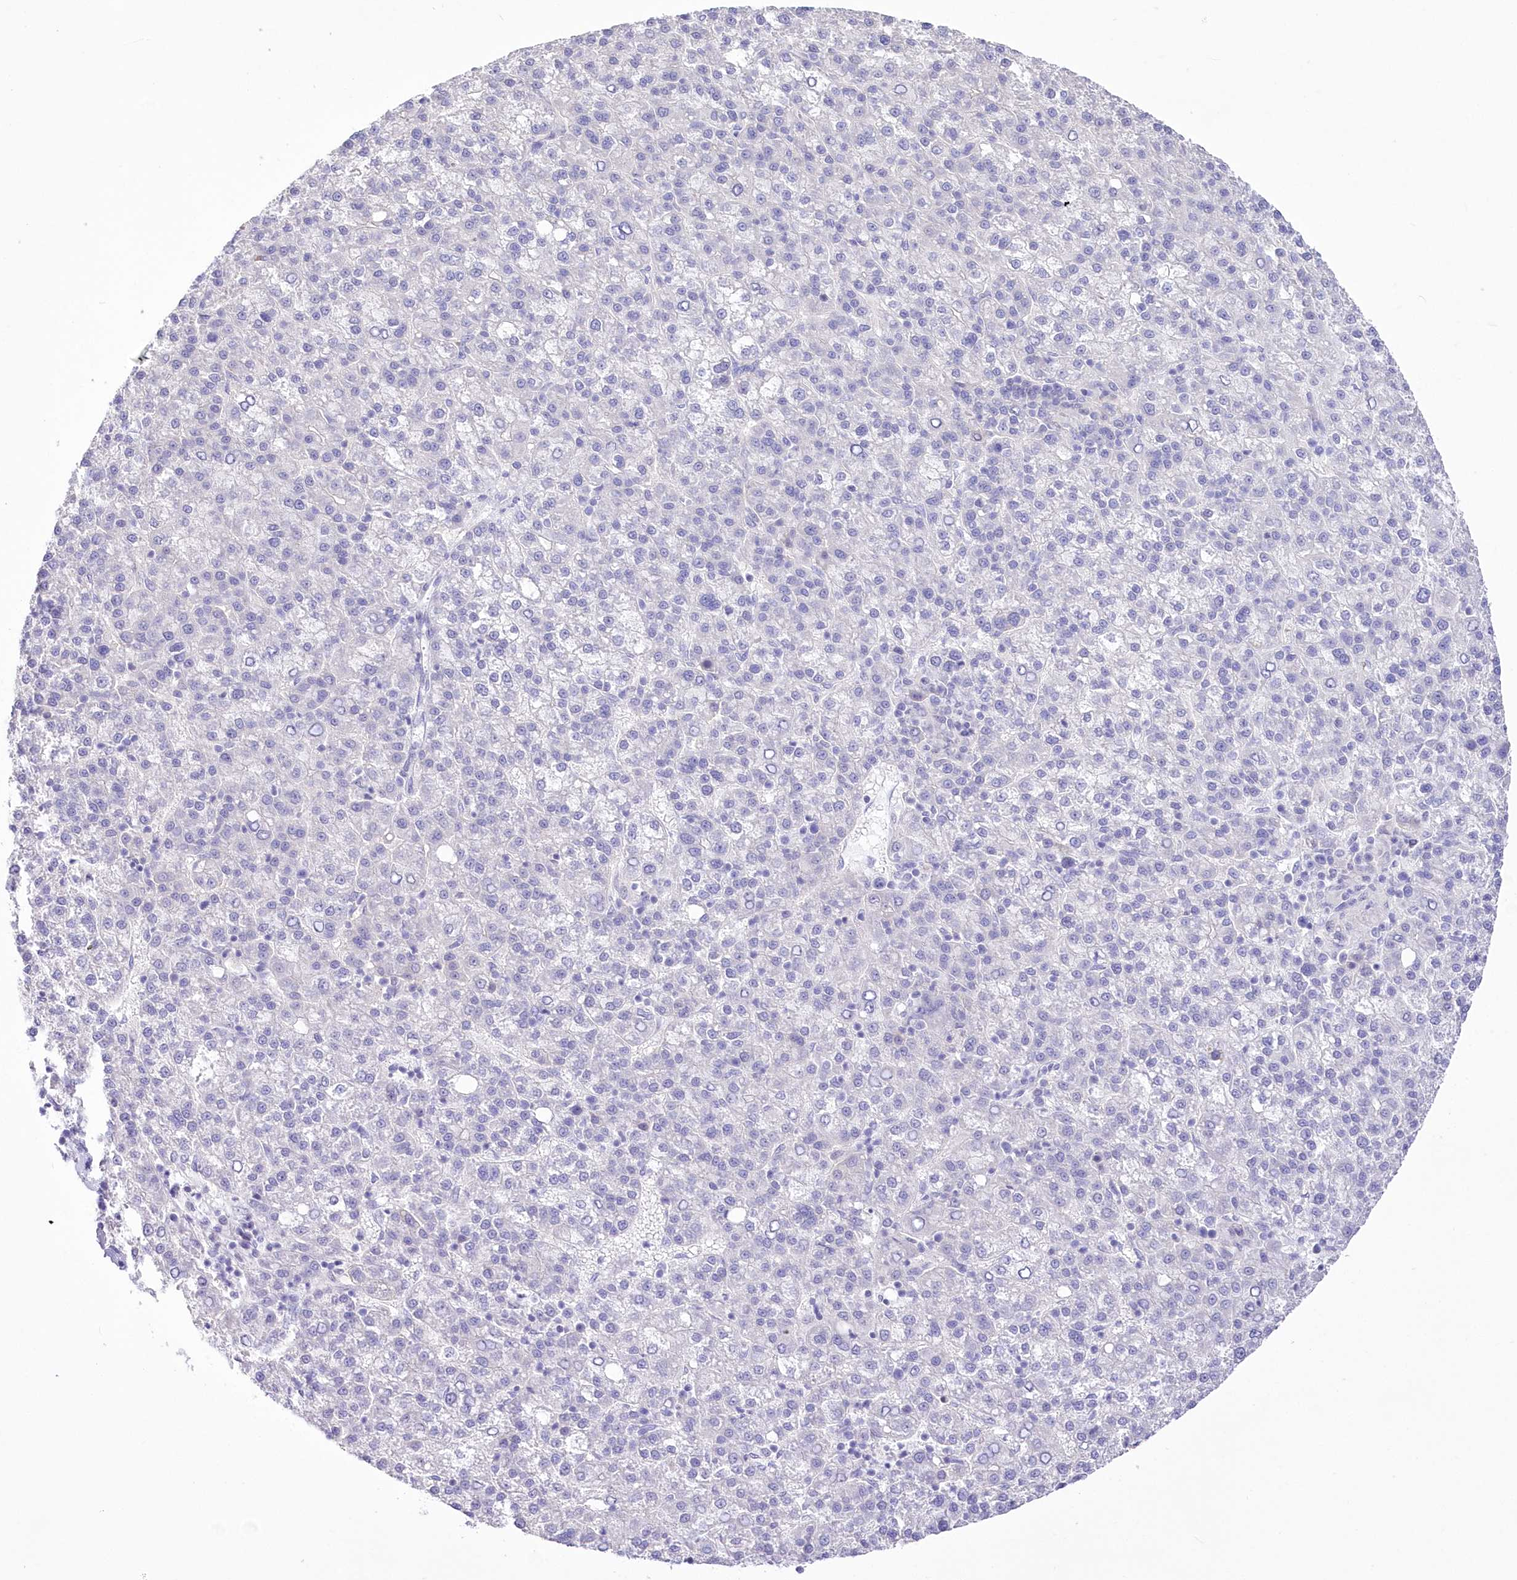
{"staining": {"intensity": "negative", "quantity": "none", "location": "none"}, "tissue": "liver cancer", "cell_type": "Tumor cells", "image_type": "cancer", "snomed": [{"axis": "morphology", "description": "Carcinoma, Hepatocellular, NOS"}, {"axis": "topography", "description": "Liver"}], "caption": "A photomicrograph of human liver hepatocellular carcinoma is negative for staining in tumor cells.", "gene": "UBA6", "patient": {"sex": "female", "age": 58}}